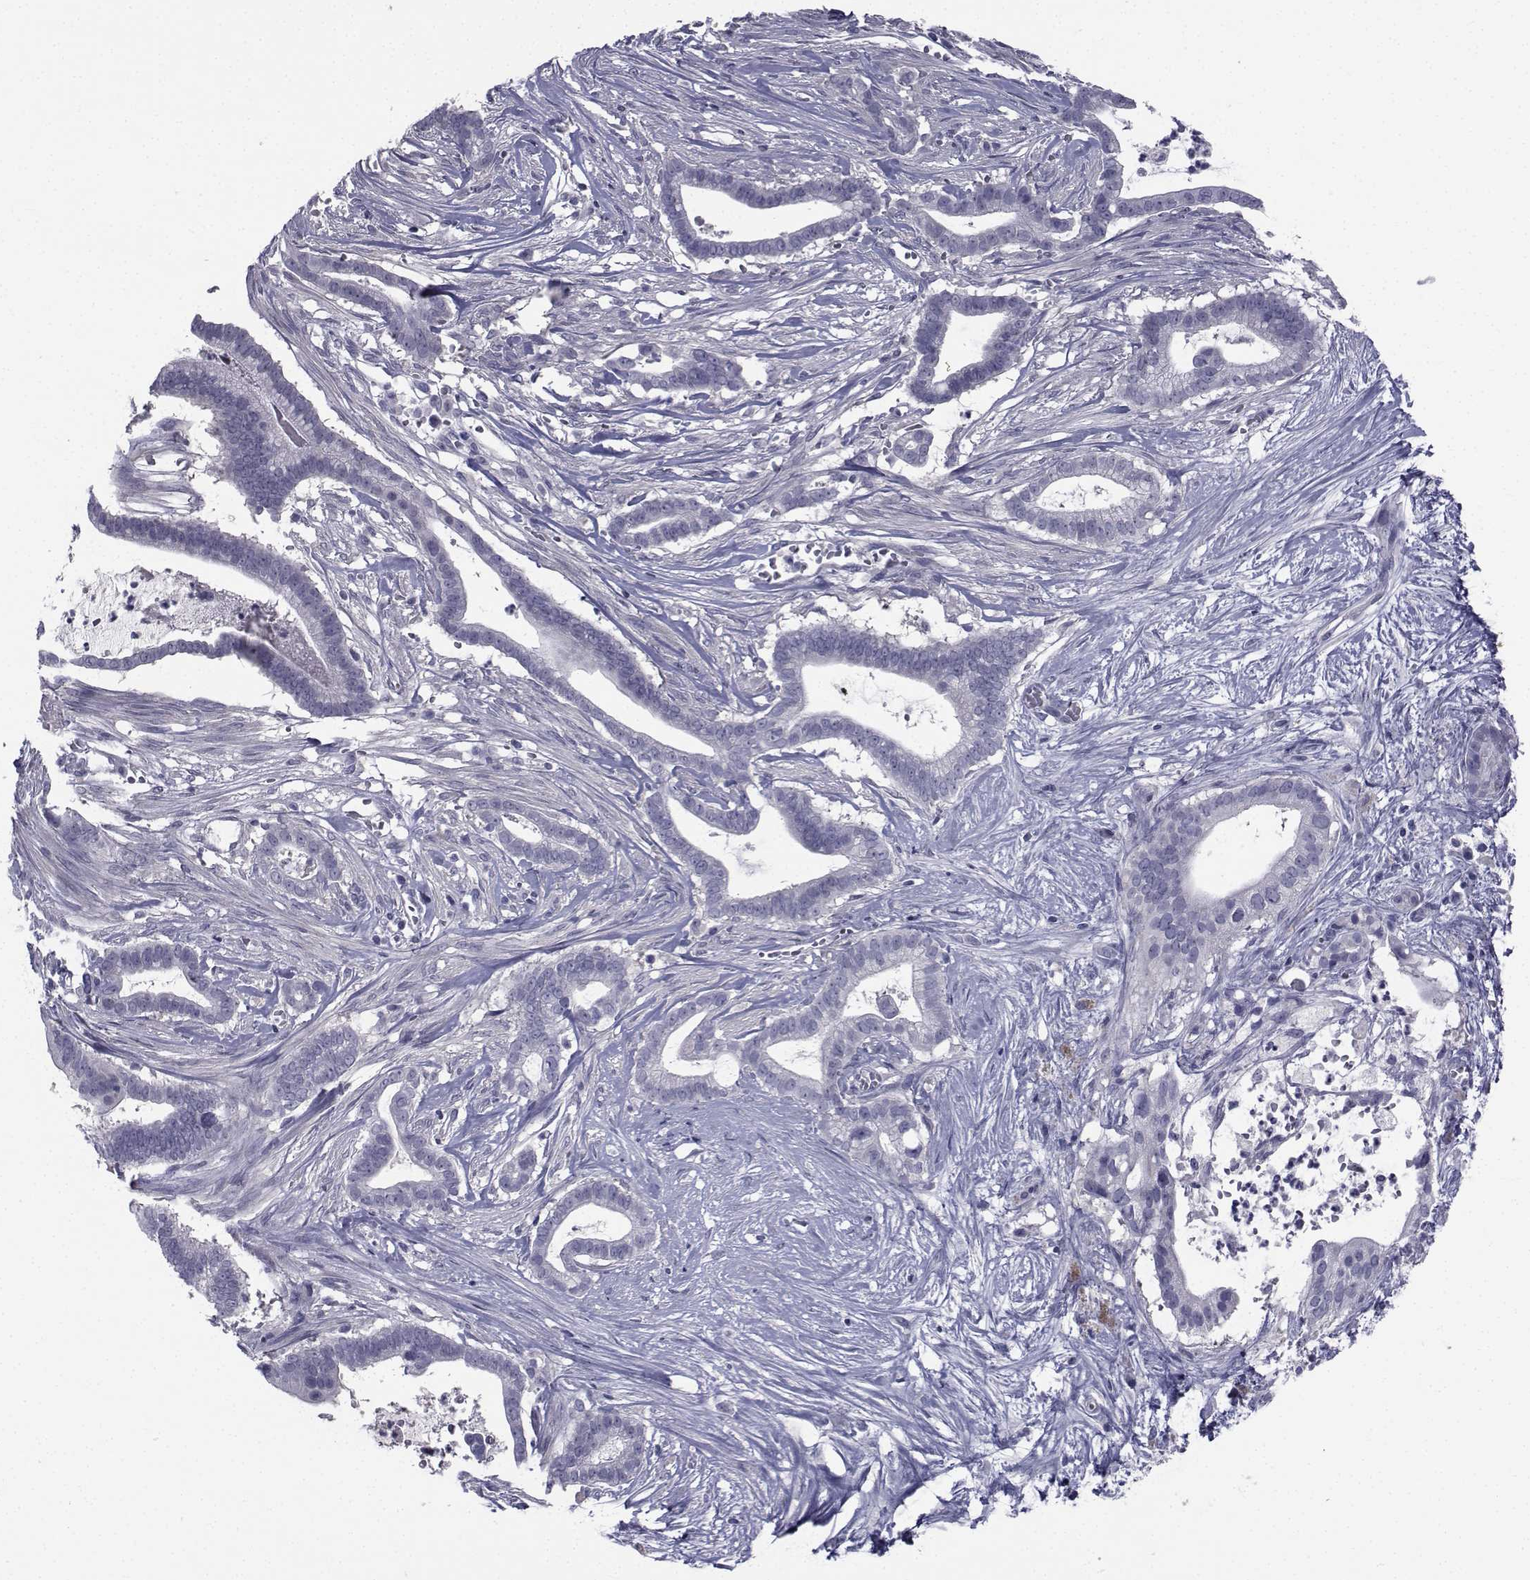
{"staining": {"intensity": "negative", "quantity": "none", "location": "none"}, "tissue": "pancreatic cancer", "cell_type": "Tumor cells", "image_type": "cancer", "snomed": [{"axis": "morphology", "description": "Adenocarcinoma, NOS"}, {"axis": "topography", "description": "Pancreas"}], "caption": "Immunohistochemistry image of neoplastic tissue: human pancreatic adenocarcinoma stained with DAB shows no significant protein staining in tumor cells.", "gene": "CHRNA1", "patient": {"sex": "male", "age": 61}}